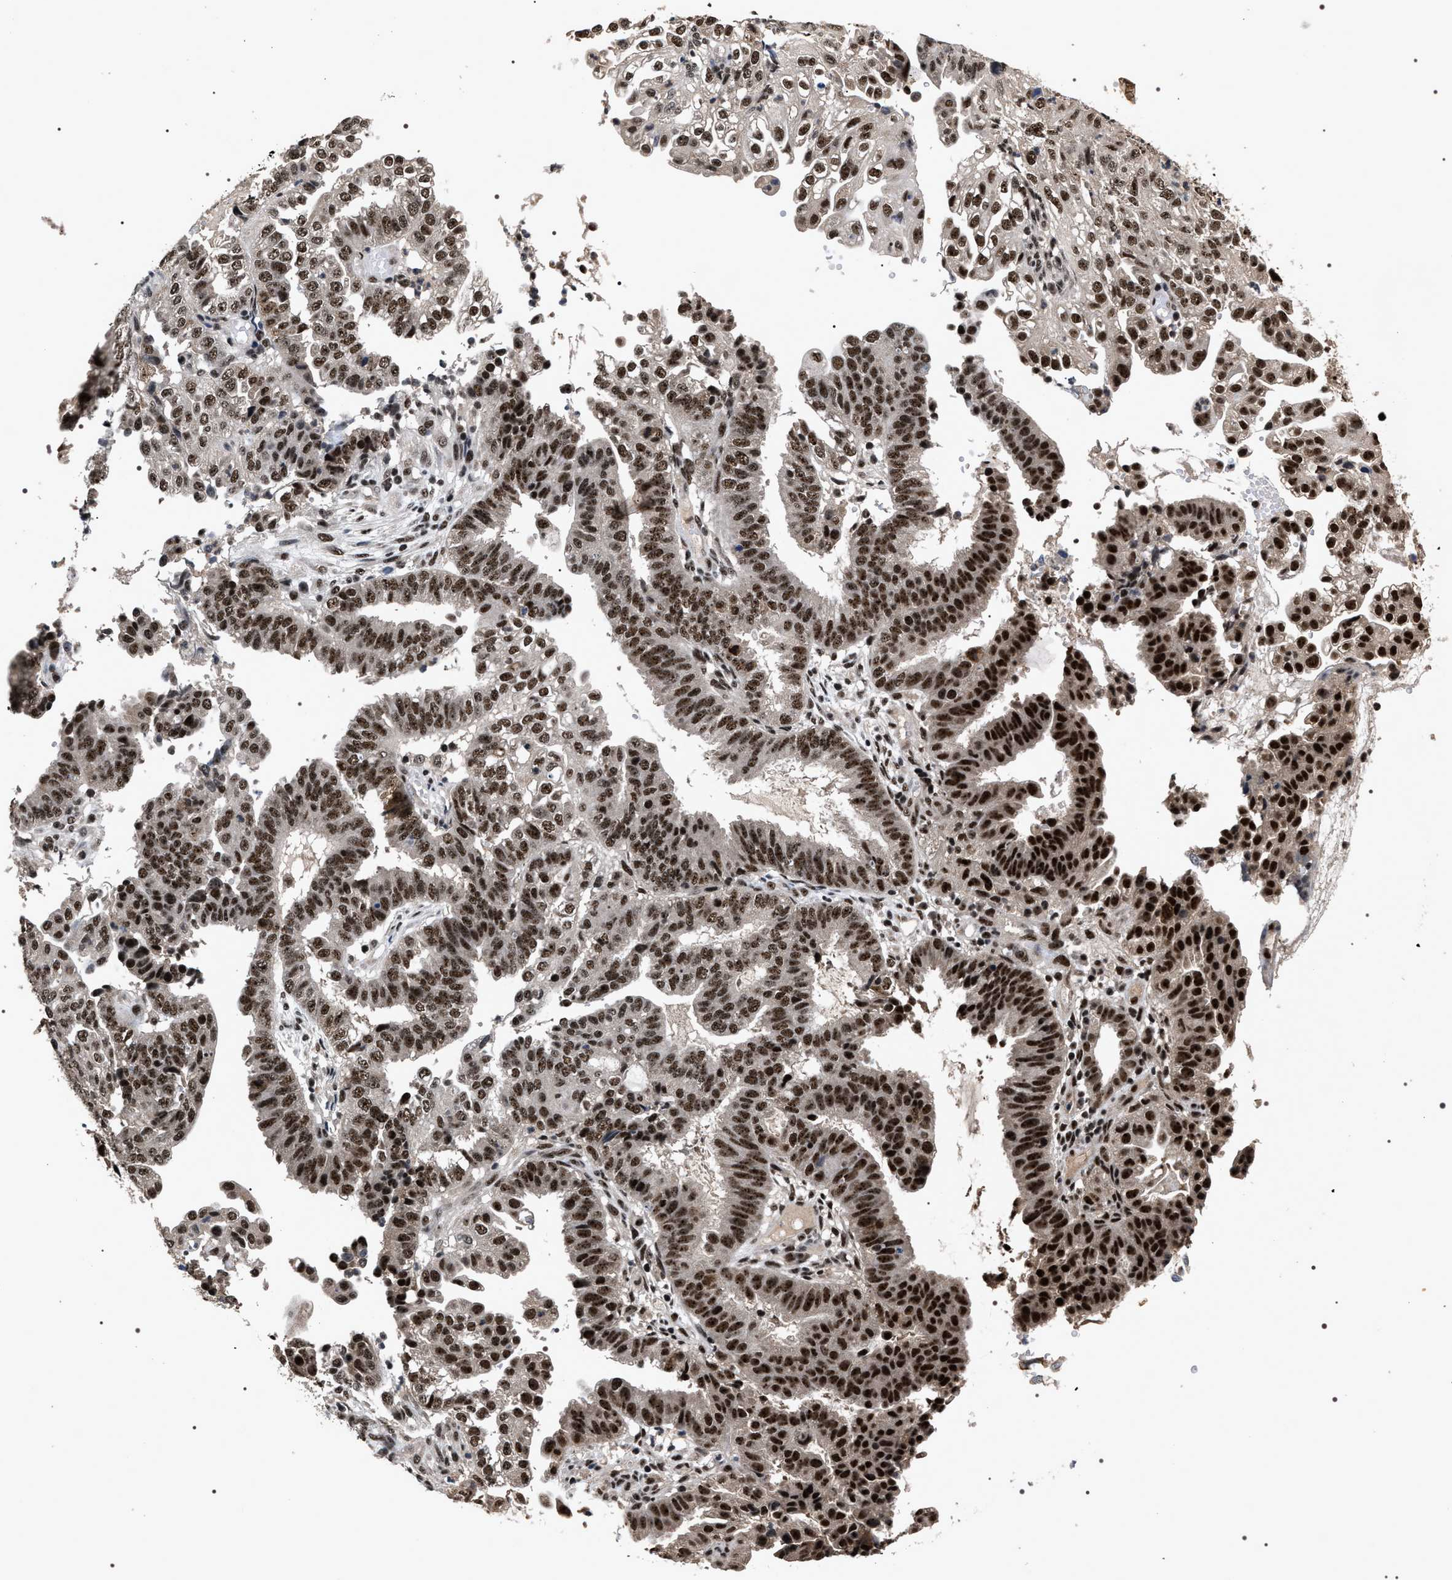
{"staining": {"intensity": "strong", "quantity": ">75%", "location": "nuclear"}, "tissue": "endometrial cancer", "cell_type": "Tumor cells", "image_type": "cancer", "snomed": [{"axis": "morphology", "description": "Adenocarcinoma, NOS"}, {"axis": "topography", "description": "Endometrium"}], "caption": "A high amount of strong nuclear staining is seen in approximately >75% of tumor cells in endometrial cancer (adenocarcinoma) tissue.", "gene": "RRP1B", "patient": {"sex": "female", "age": 51}}